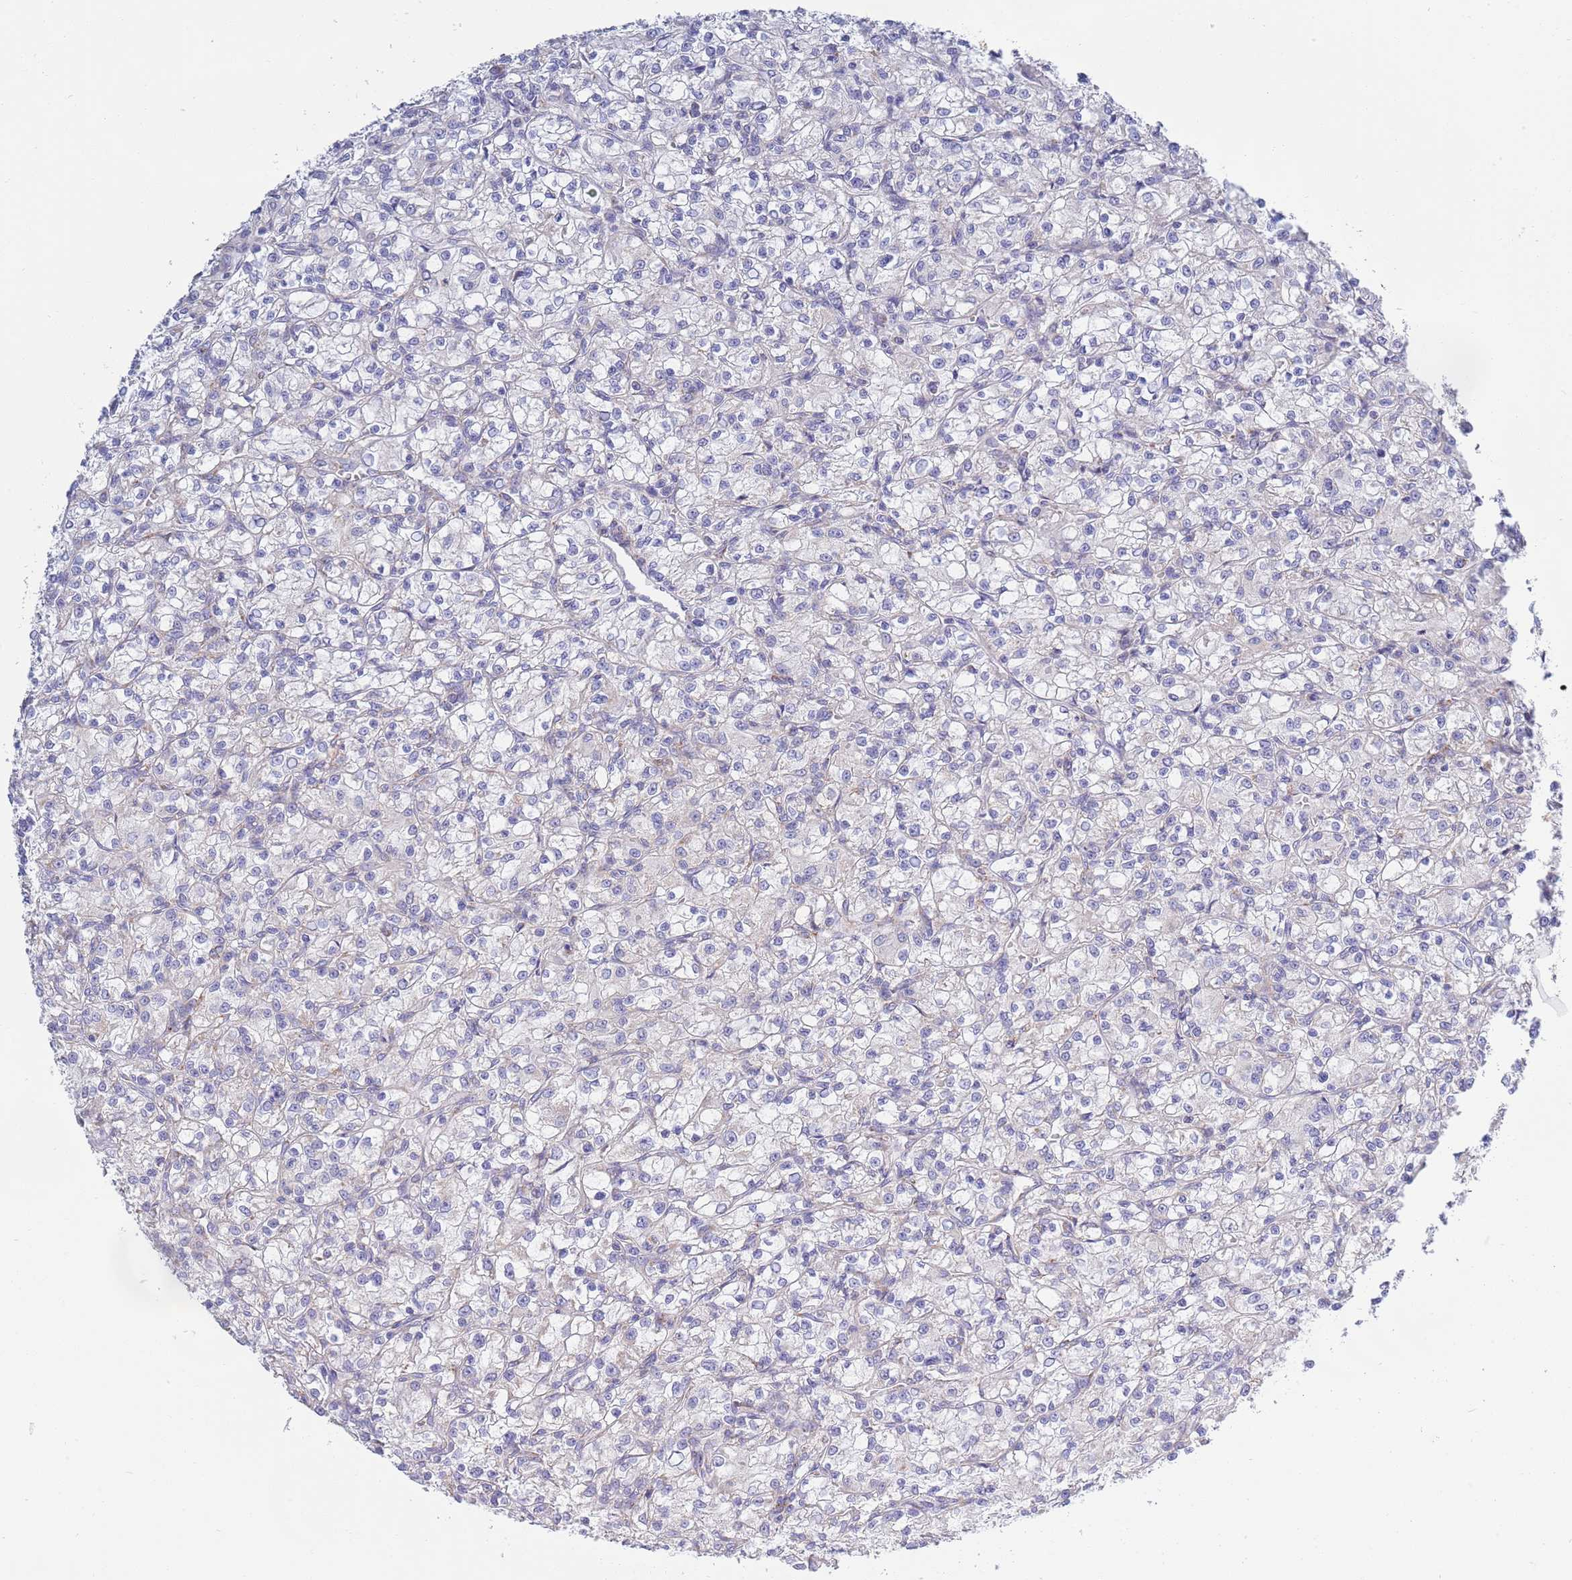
{"staining": {"intensity": "negative", "quantity": "none", "location": "none"}, "tissue": "renal cancer", "cell_type": "Tumor cells", "image_type": "cancer", "snomed": [{"axis": "morphology", "description": "Adenocarcinoma, NOS"}, {"axis": "topography", "description": "Kidney"}], "caption": "This photomicrograph is of renal cancer stained with immunohistochemistry to label a protein in brown with the nuclei are counter-stained blue. There is no staining in tumor cells.", "gene": "EMC8", "patient": {"sex": "female", "age": 59}}